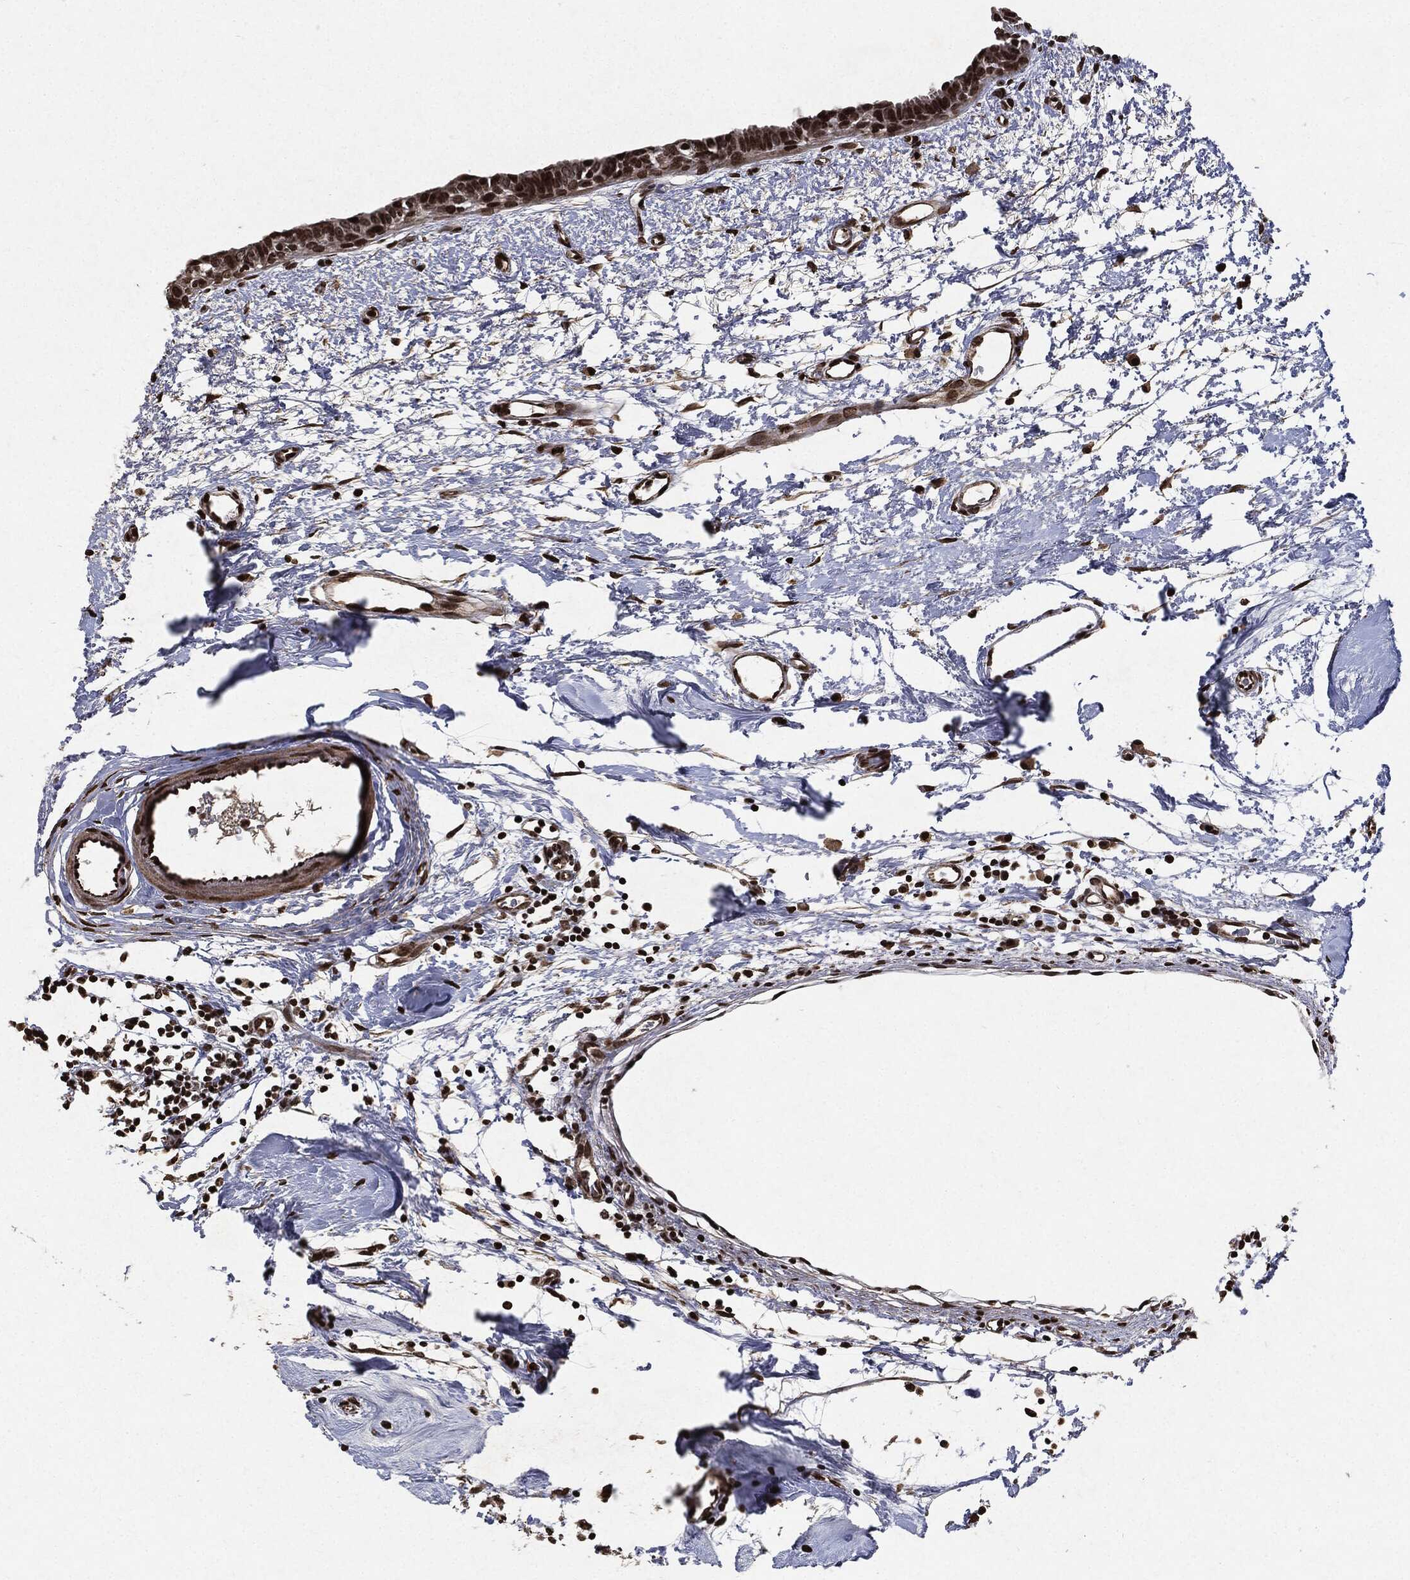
{"staining": {"intensity": "moderate", "quantity": "25%-75%", "location": "nuclear"}, "tissue": "breast cancer", "cell_type": "Tumor cells", "image_type": "cancer", "snomed": [{"axis": "morphology", "description": "Normal tissue, NOS"}, {"axis": "morphology", "description": "Duct carcinoma"}, {"axis": "topography", "description": "Breast"}], "caption": "The micrograph shows immunohistochemical staining of invasive ductal carcinoma (breast). There is moderate nuclear staining is present in about 25%-75% of tumor cells. (DAB (3,3'-diaminobenzidine) IHC, brown staining for protein, blue staining for nuclei).", "gene": "JUN", "patient": {"sex": "female", "age": 40}}